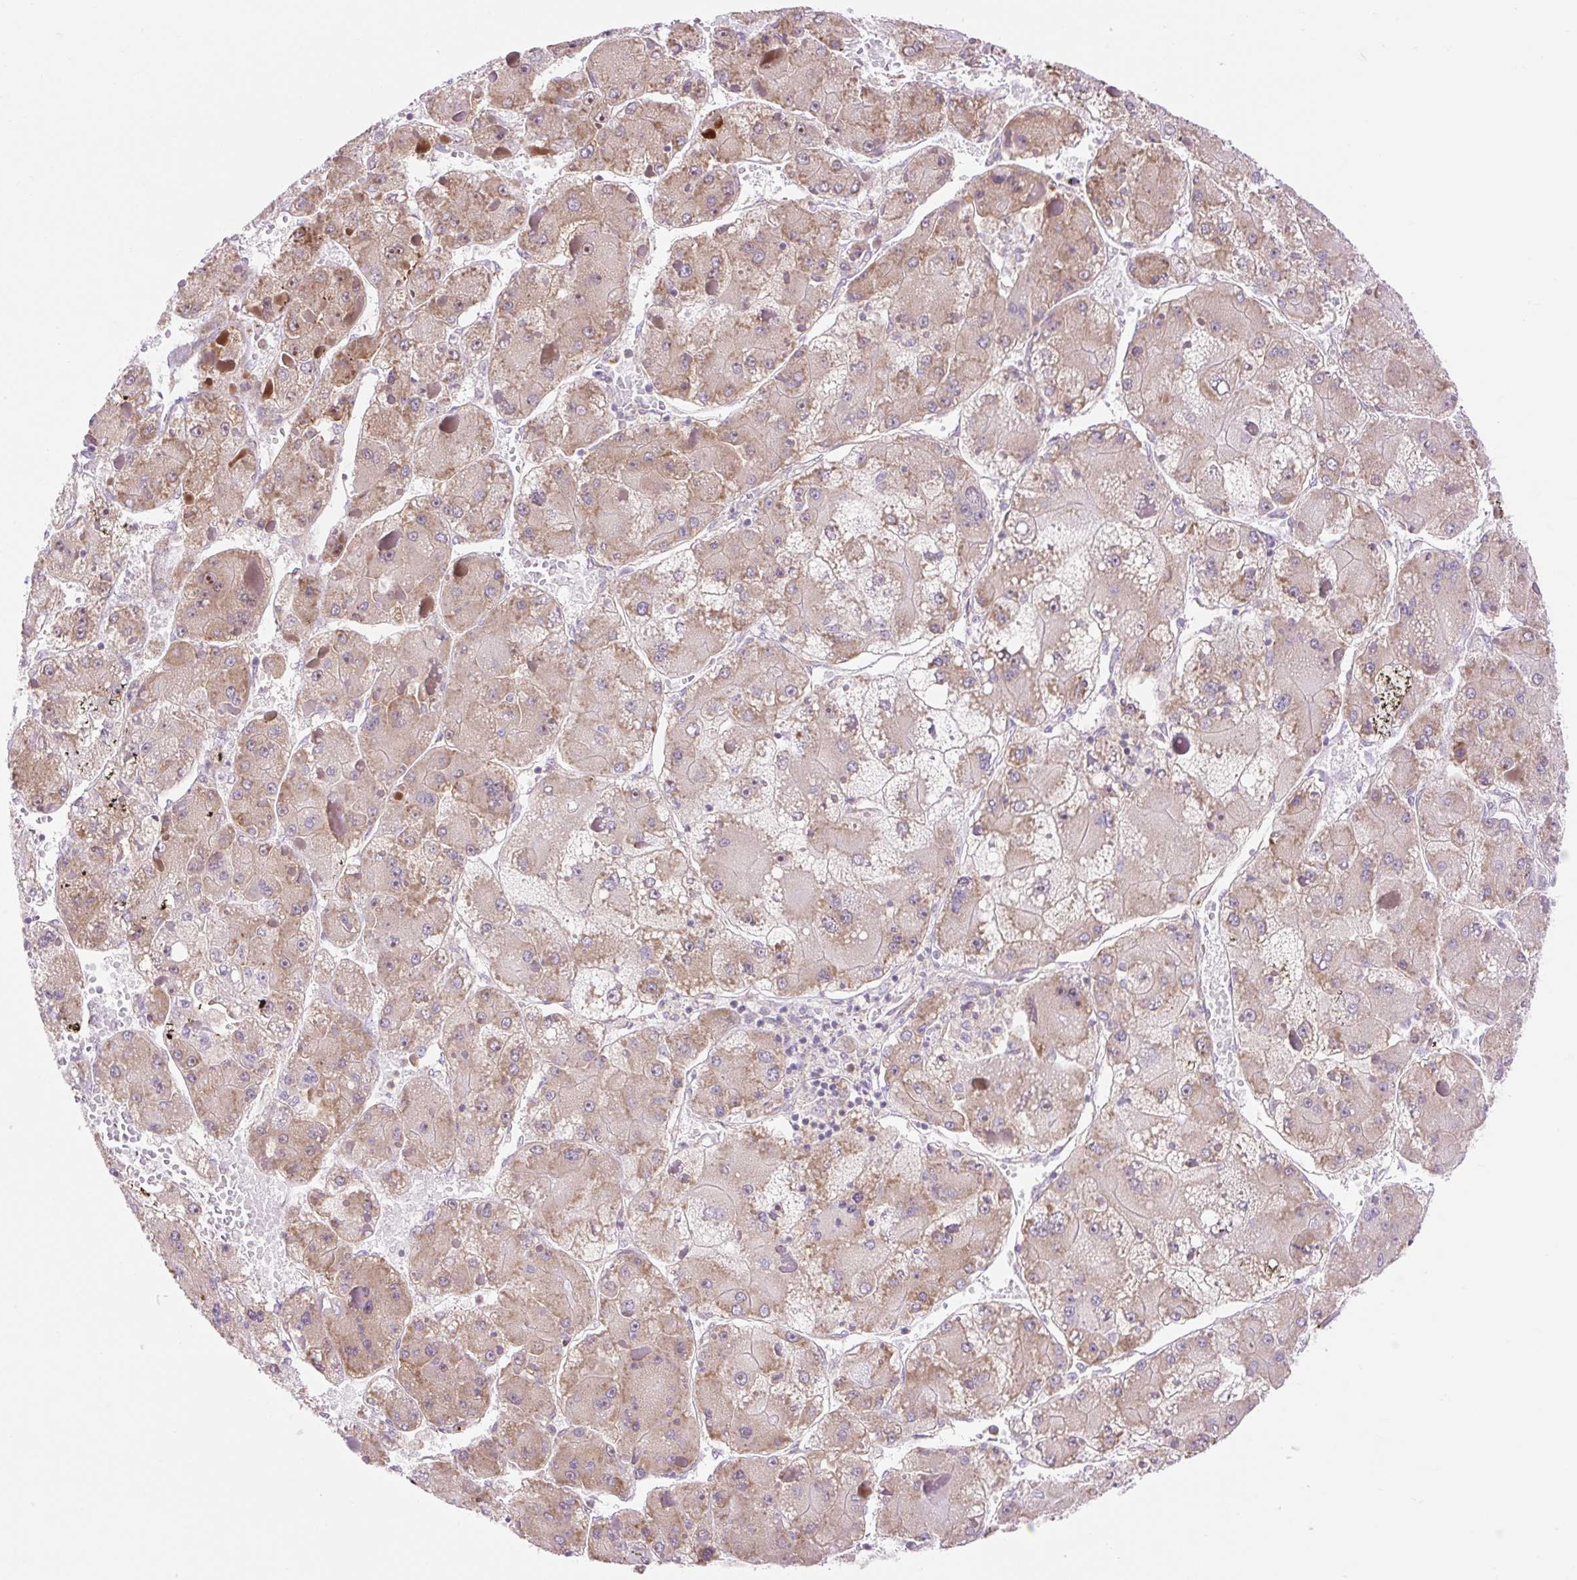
{"staining": {"intensity": "weak", "quantity": "25%-75%", "location": "cytoplasmic/membranous"}, "tissue": "liver cancer", "cell_type": "Tumor cells", "image_type": "cancer", "snomed": [{"axis": "morphology", "description": "Carcinoma, Hepatocellular, NOS"}, {"axis": "topography", "description": "Liver"}], "caption": "Immunohistochemistry (DAB (3,3'-diaminobenzidine)) staining of liver hepatocellular carcinoma reveals weak cytoplasmic/membranous protein expression in approximately 25%-75% of tumor cells. (Stains: DAB in brown, nuclei in blue, Microscopy: brightfield microscopy at high magnification).", "gene": "GPR45", "patient": {"sex": "female", "age": 73}}